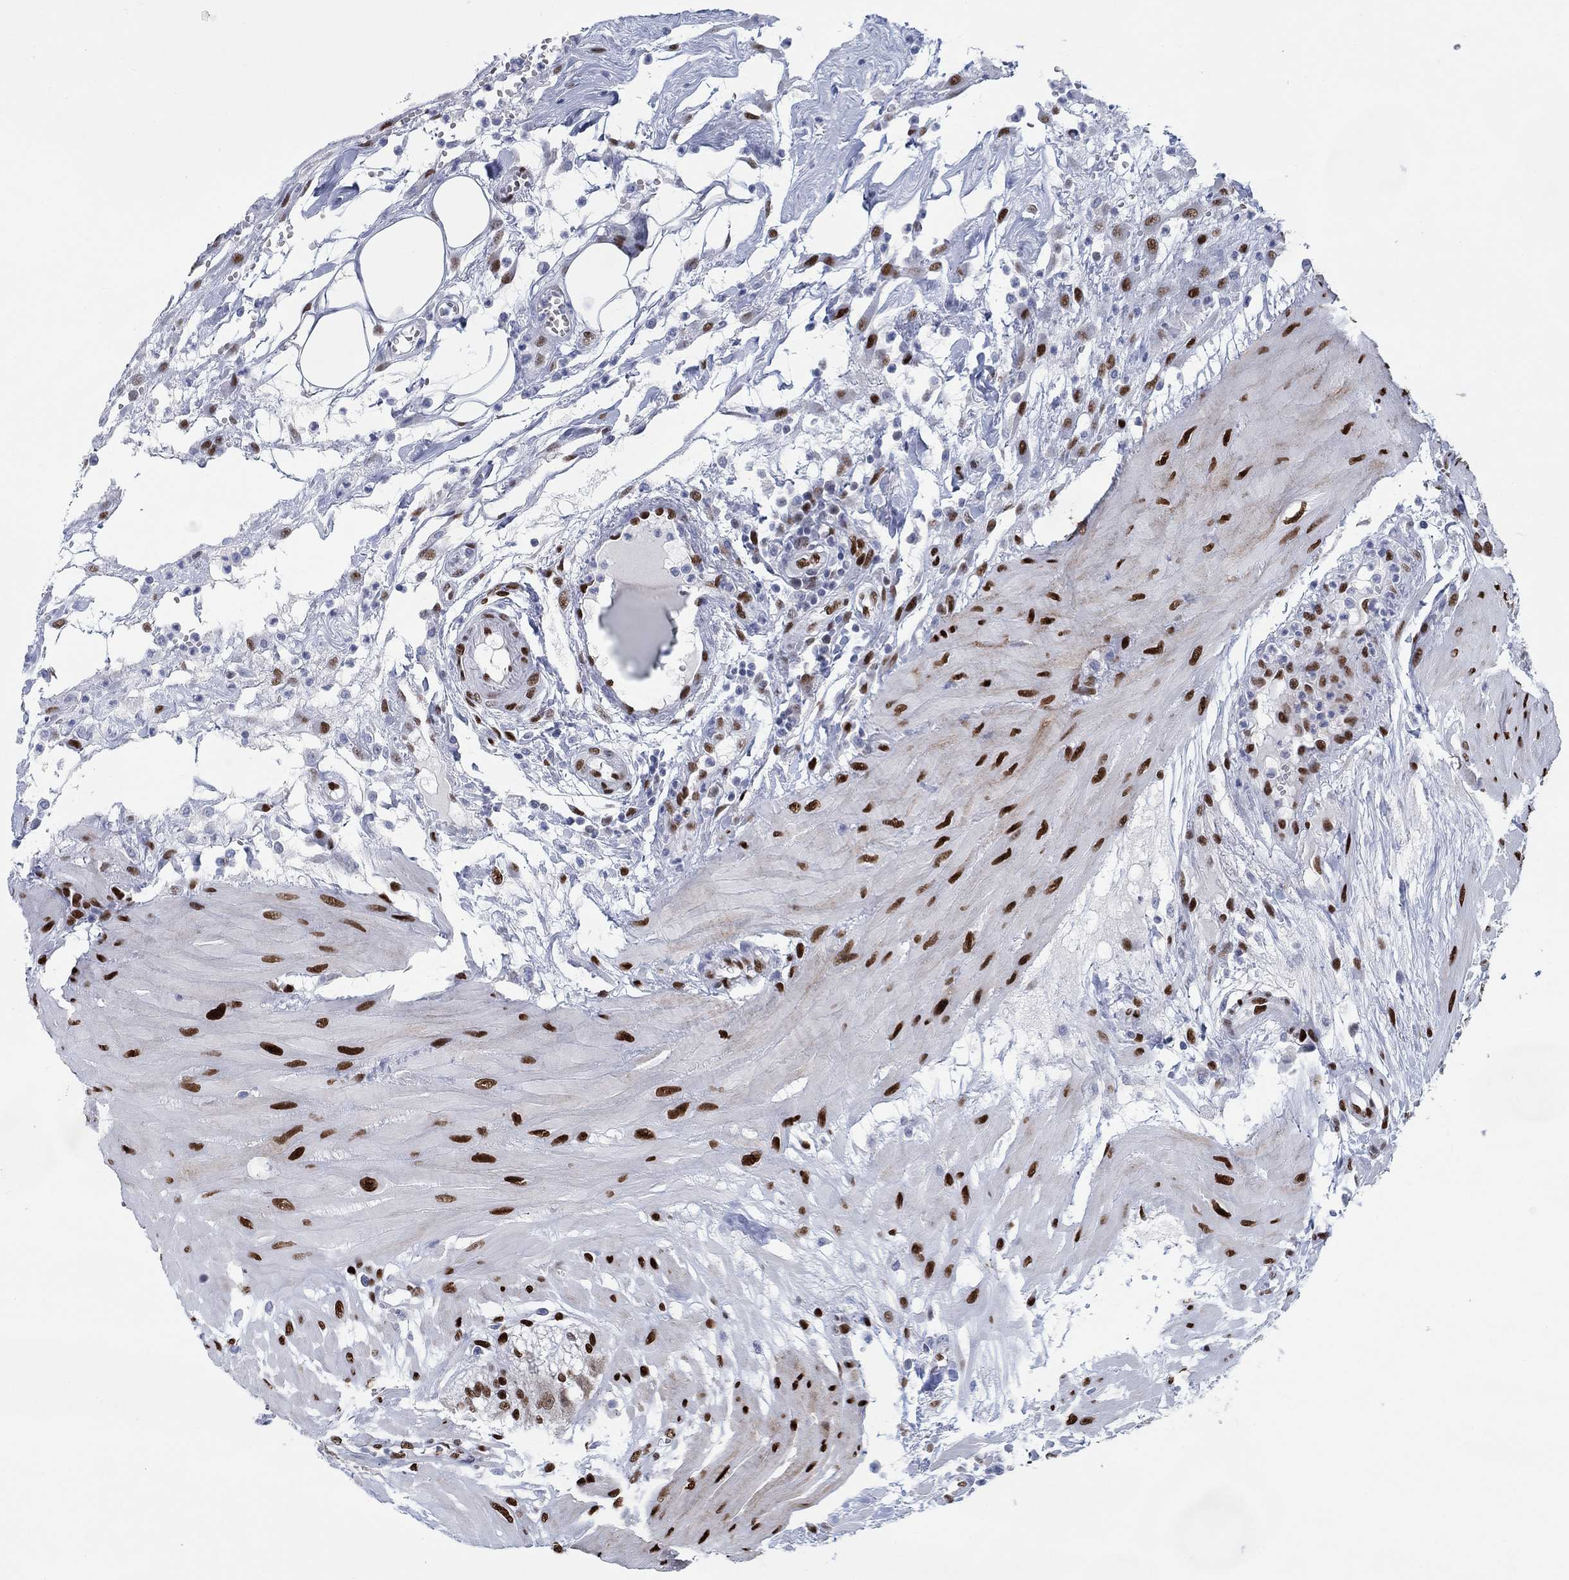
{"staining": {"intensity": "strong", "quantity": ">75%", "location": "nuclear"}, "tissue": "colon", "cell_type": "Endothelial cells", "image_type": "normal", "snomed": [{"axis": "morphology", "description": "Normal tissue, NOS"}, {"axis": "morphology", "description": "Adenocarcinoma, NOS"}, {"axis": "topography", "description": "Colon"}], "caption": "This micrograph shows IHC staining of unremarkable human colon, with high strong nuclear expression in about >75% of endothelial cells.", "gene": "ZEB1", "patient": {"sex": "male", "age": 65}}